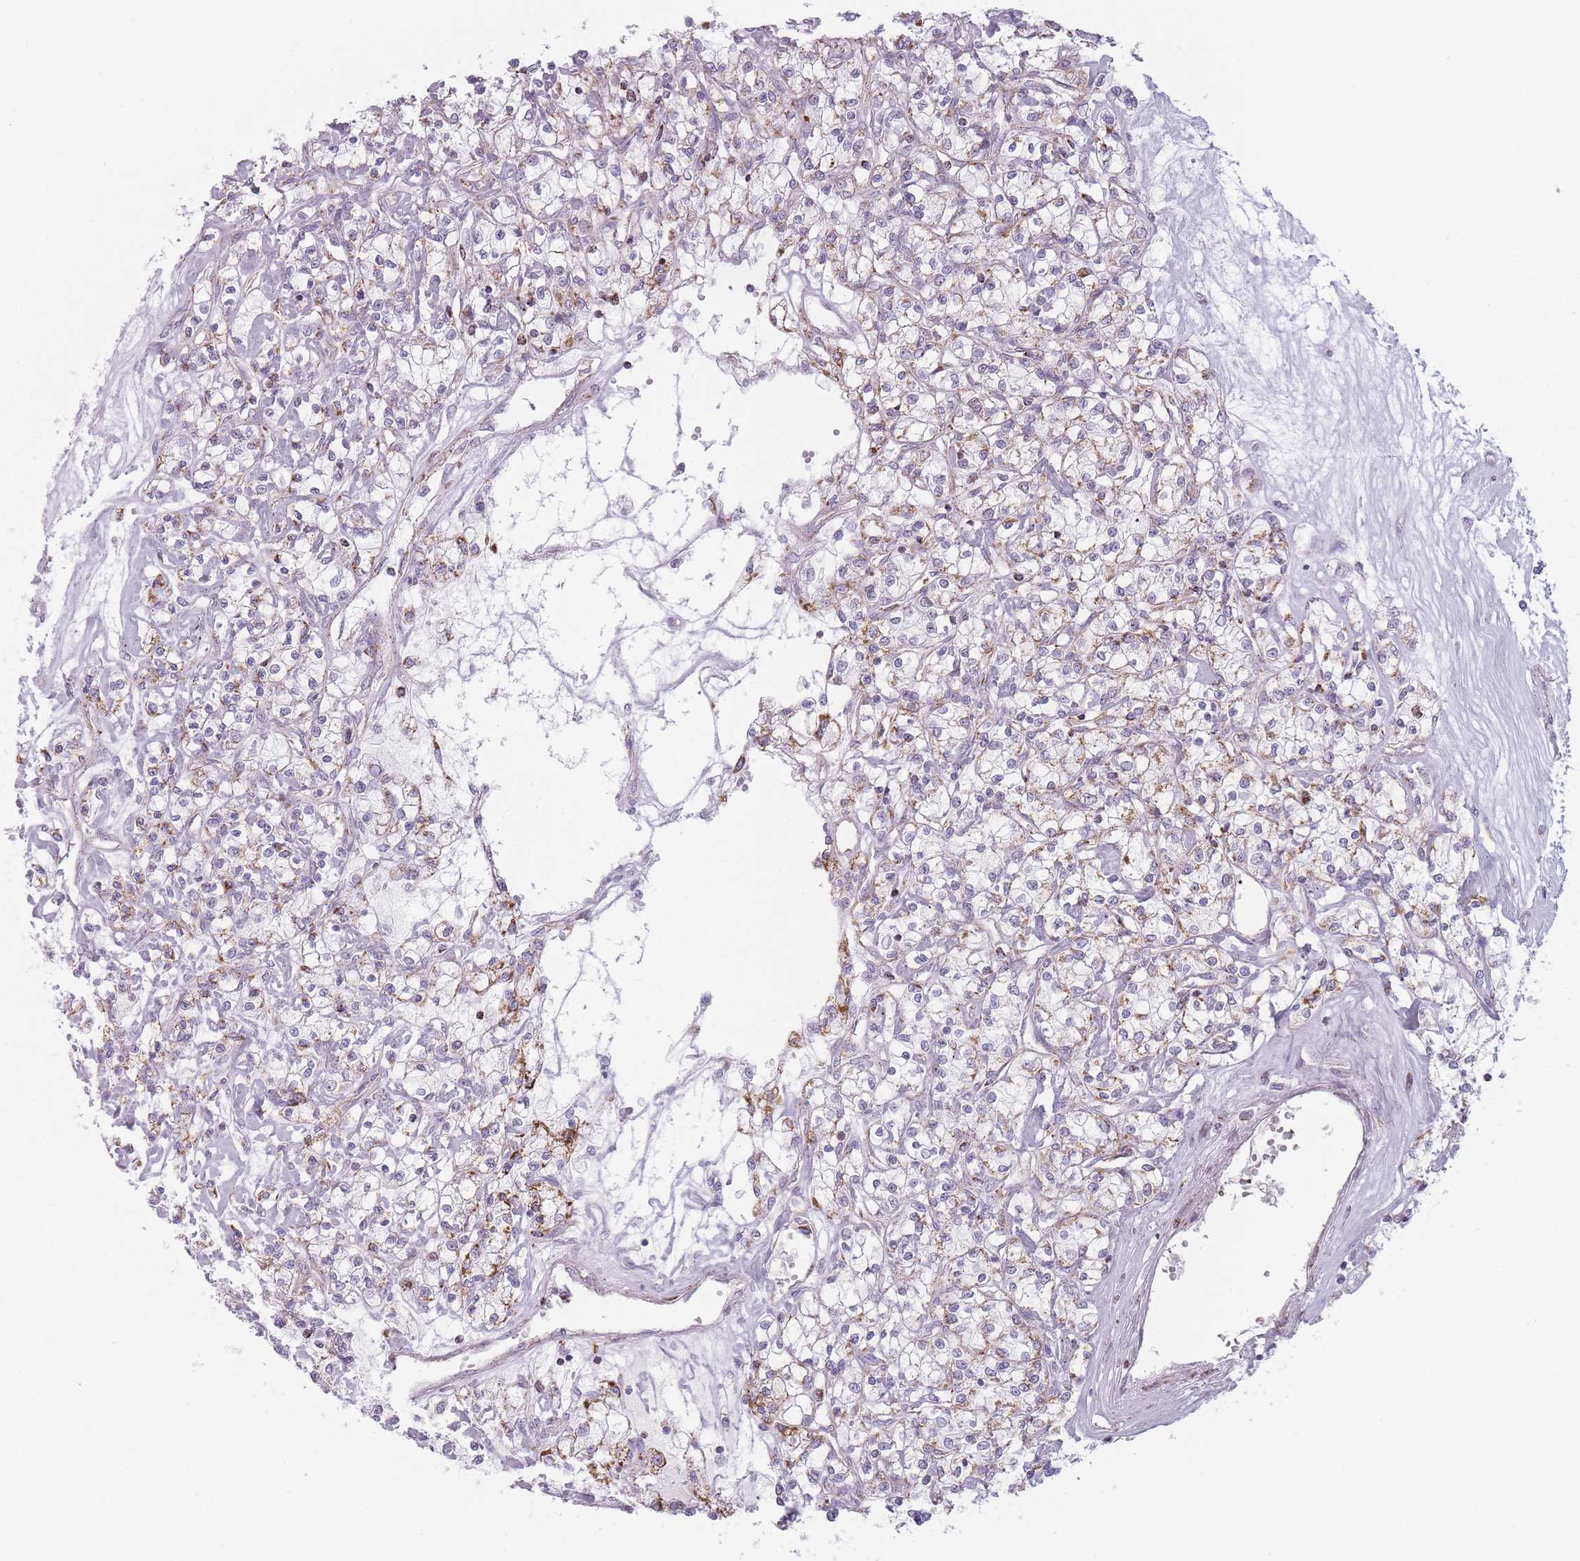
{"staining": {"intensity": "moderate", "quantity": ">75%", "location": "cytoplasmic/membranous"}, "tissue": "renal cancer", "cell_type": "Tumor cells", "image_type": "cancer", "snomed": [{"axis": "morphology", "description": "Adenocarcinoma, NOS"}, {"axis": "topography", "description": "Kidney"}], "caption": "Protein expression analysis of renal adenocarcinoma demonstrates moderate cytoplasmic/membranous staining in about >75% of tumor cells. The protein is stained brown, and the nuclei are stained in blue (DAB IHC with brightfield microscopy, high magnification).", "gene": "DCHS1", "patient": {"sex": "female", "age": 59}}